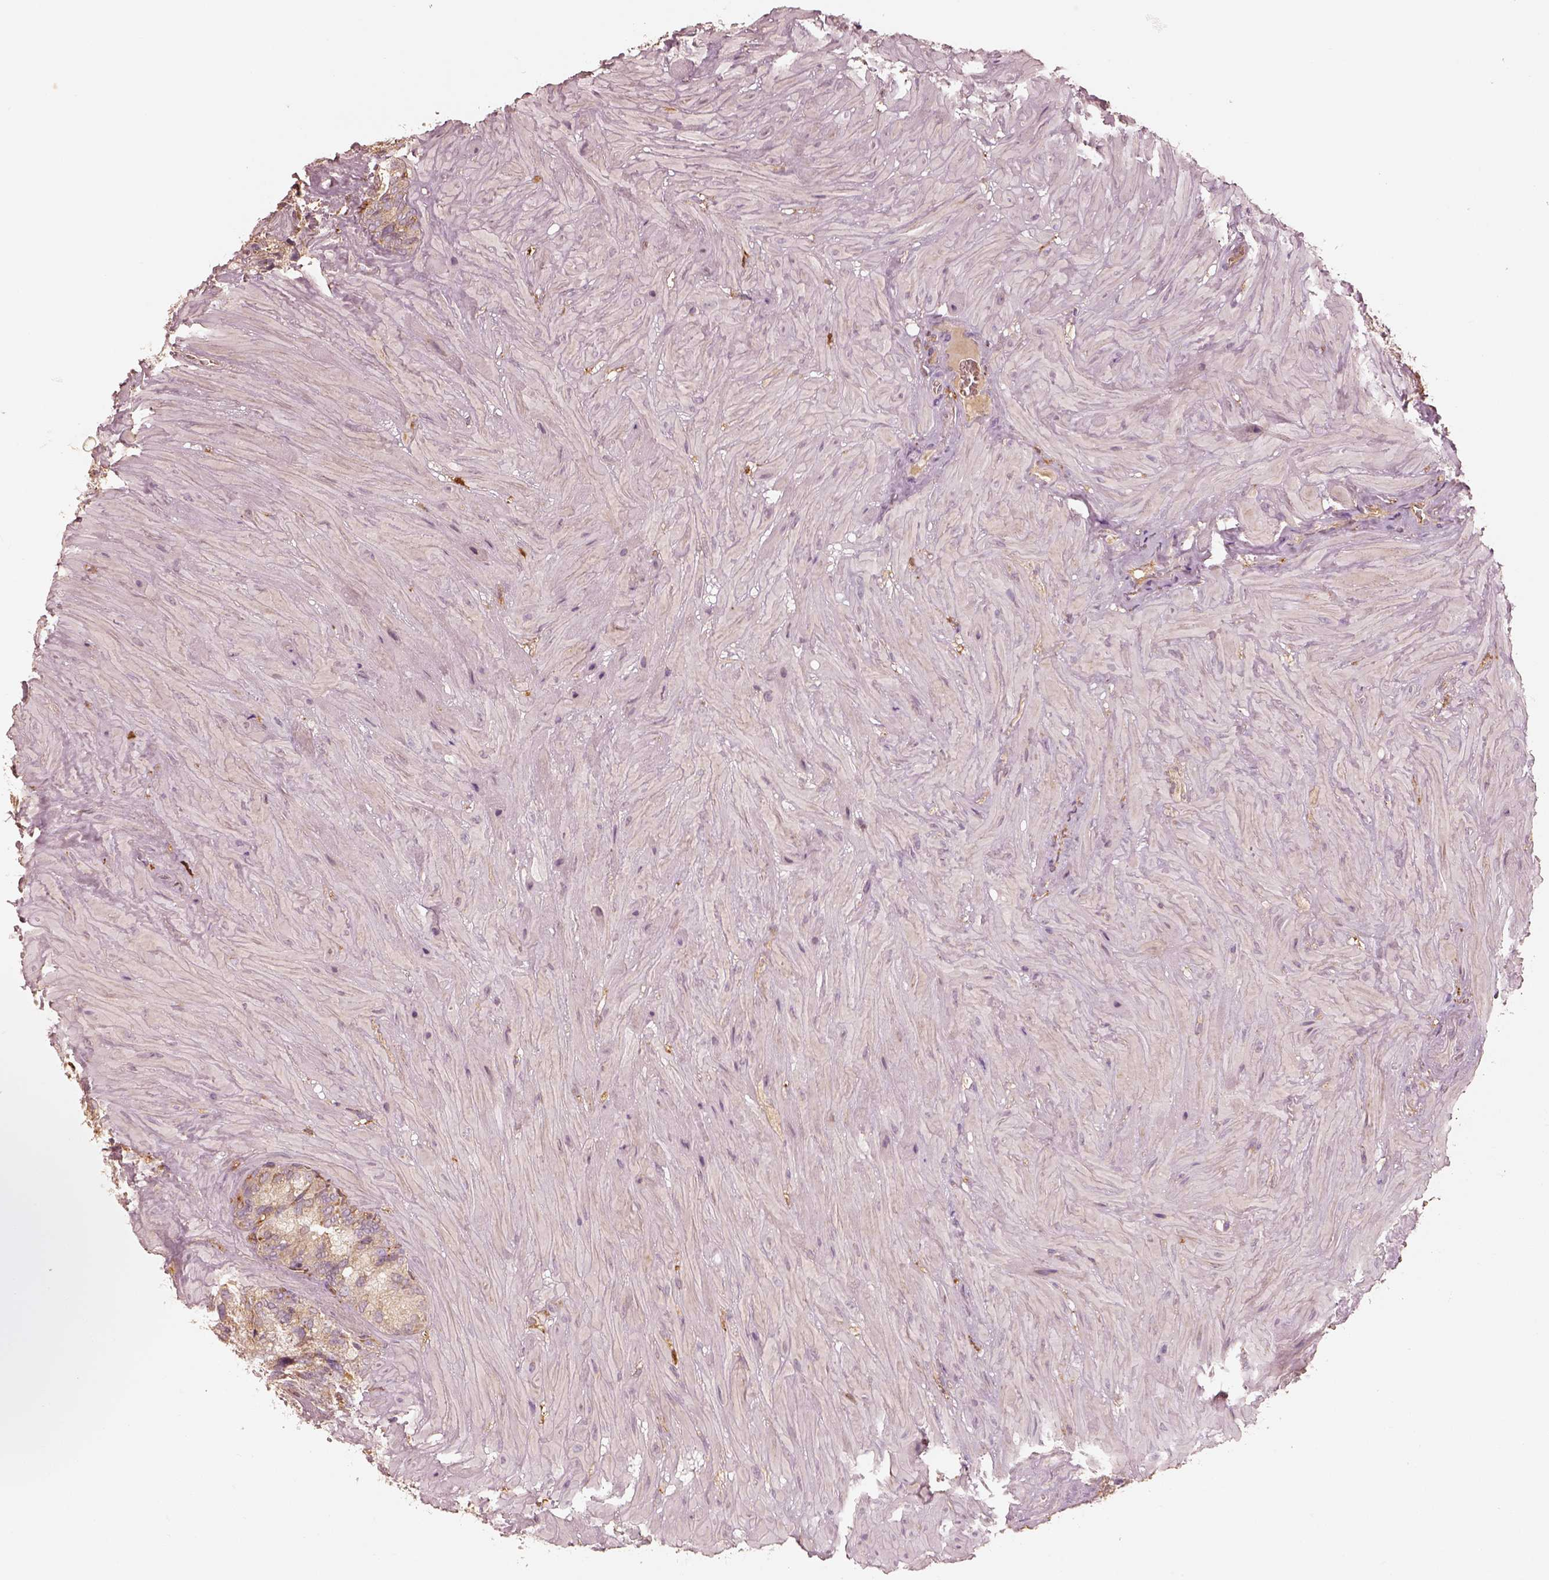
{"staining": {"intensity": "negative", "quantity": "none", "location": "none"}, "tissue": "seminal vesicle", "cell_type": "Glandular cells", "image_type": "normal", "snomed": [{"axis": "morphology", "description": "Normal tissue, NOS"}, {"axis": "topography", "description": "Seminal veicle"}], "caption": "Immunohistochemistry (IHC) micrograph of benign seminal vesicle stained for a protein (brown), which shows no expression in glandular cells.", "gene": "FSCN1", "patient": {"sex": "male", "age": 72}}